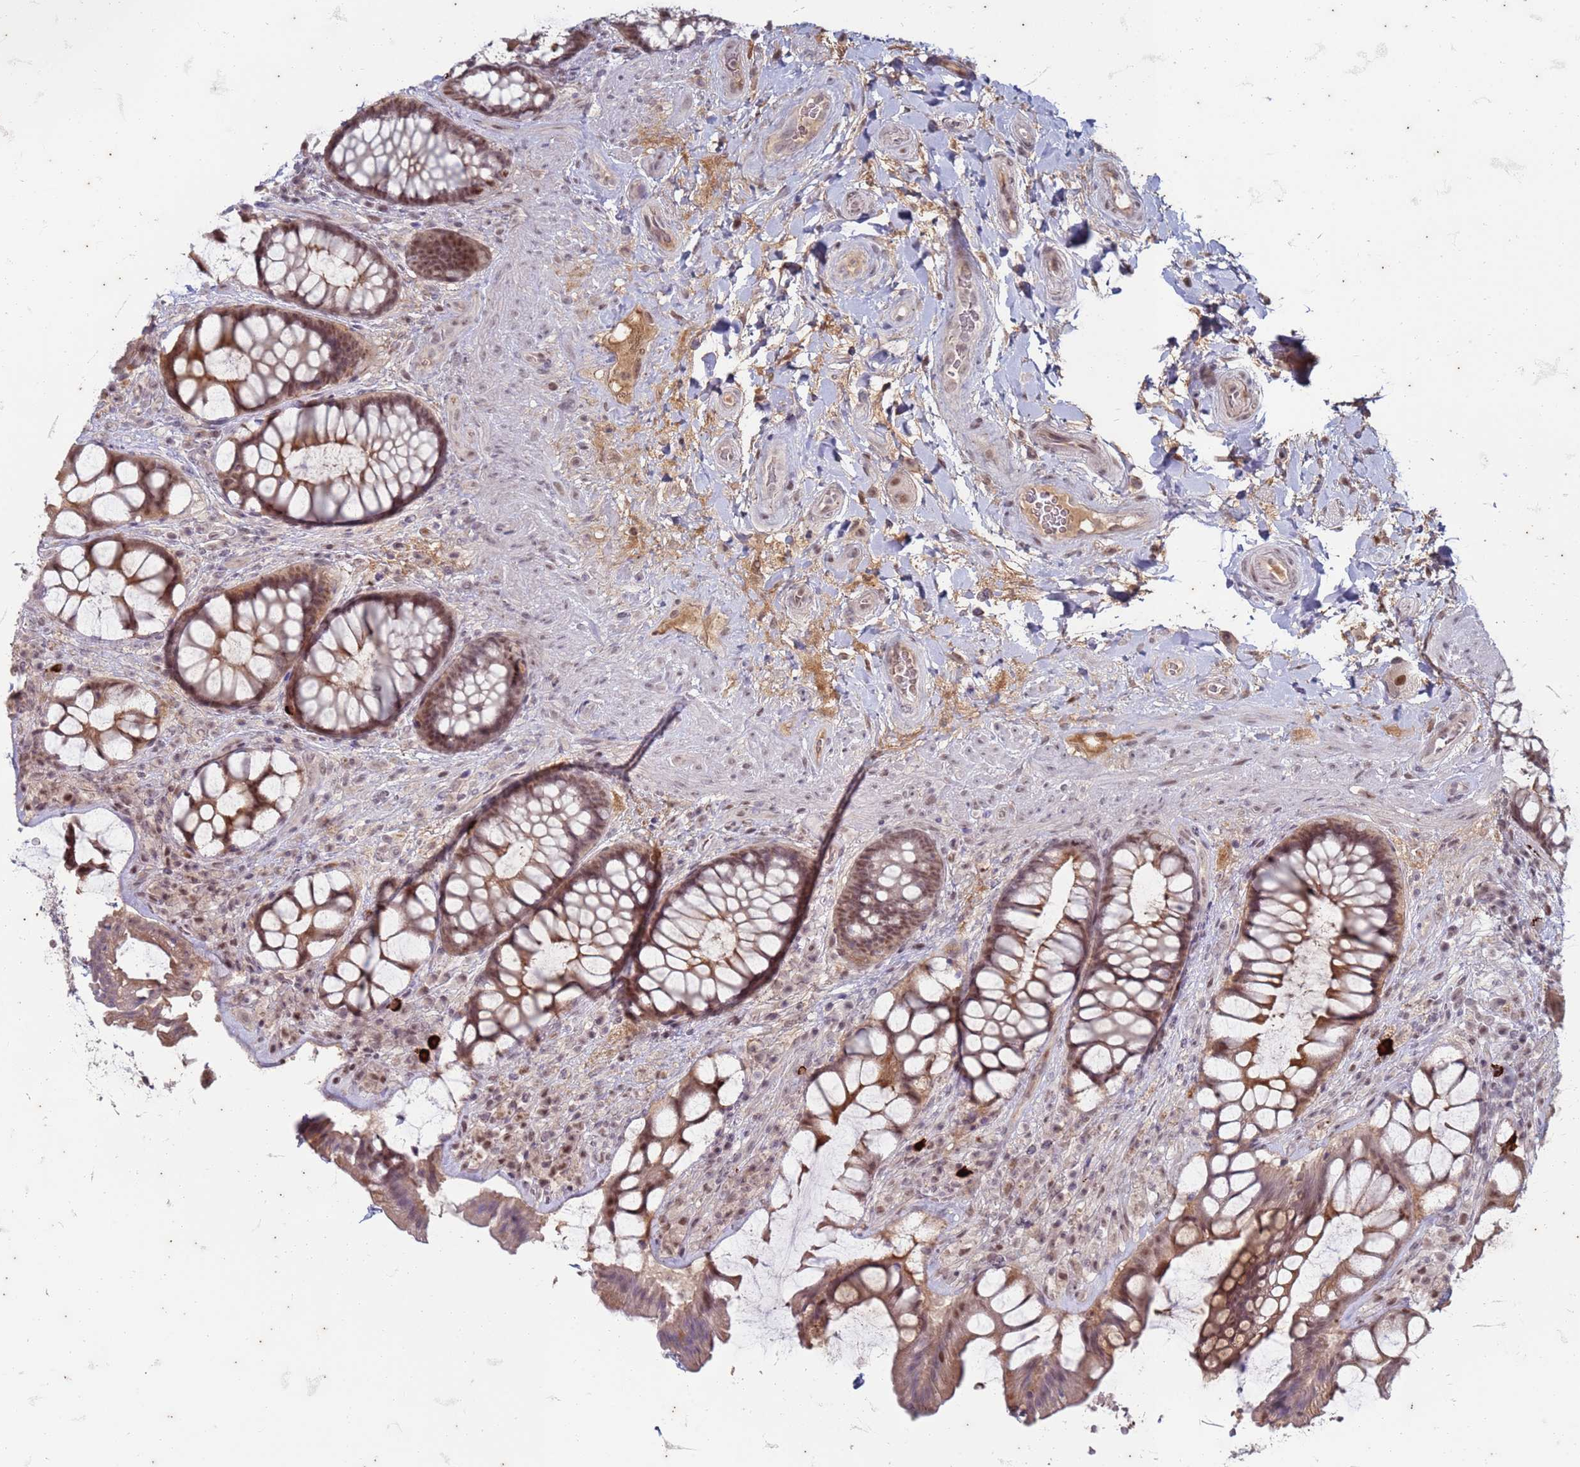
{"staining": {"intensity": "moderate", "quantity": ">75%", "location": "nuclear"}, "tissue": "rectum", "cell_type": "Glandular cells", "image_type": "normal", "snomed": [{"axis": "morphology", "description": "Normal tissue, NOS"}, {"axis": "topography", "description": "Rectum"}], "caption": "Immunohistochemistry (DAB) staining of unremarkable human rectum displays moderate nuclear protein staining in approximately >75% of glandular cells.", "gene": "TRMT6", "patient": {"sex": "female", "age": 58}}